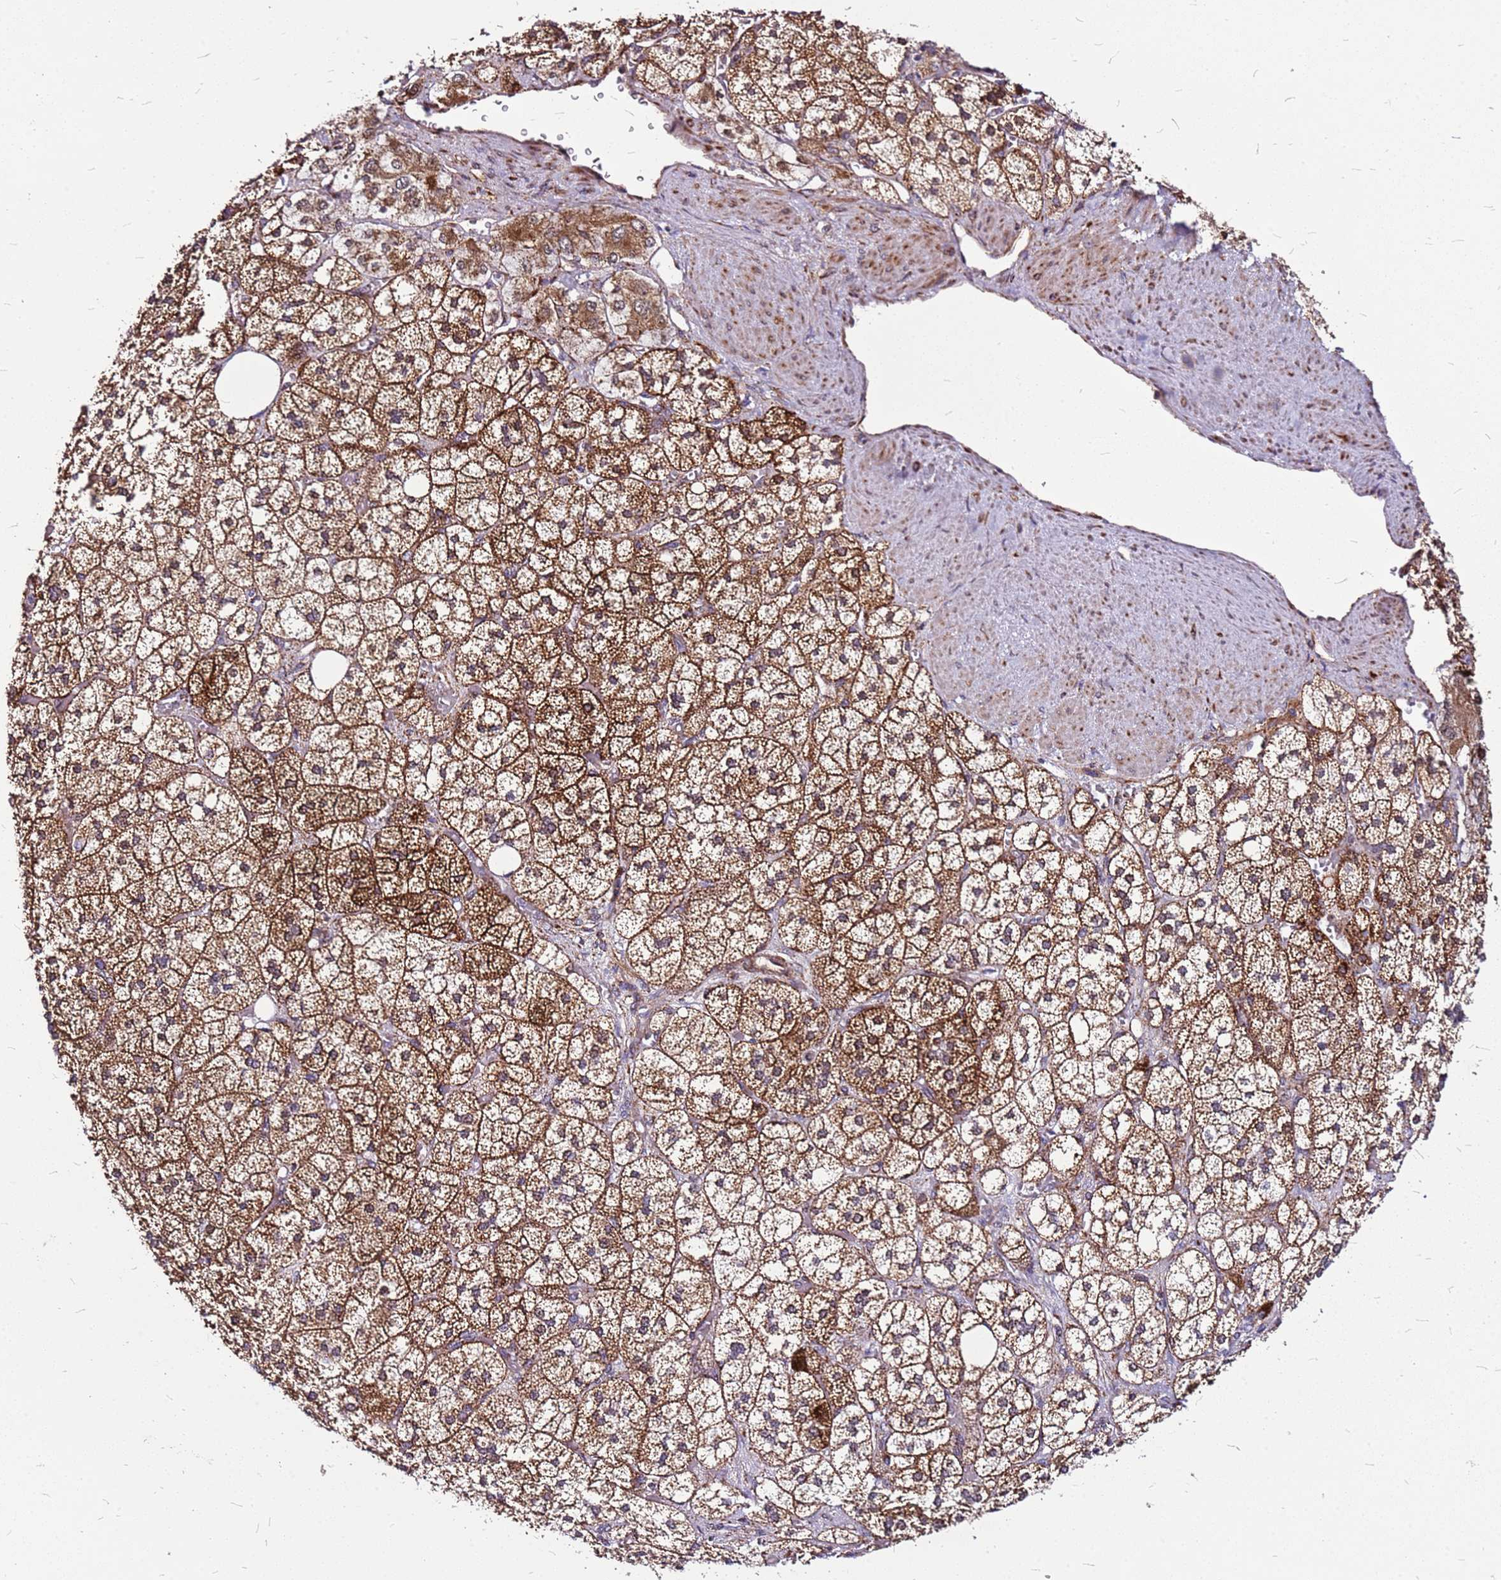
{"staining": {"intensity": "strong", "quantity": ">75%", "location": "cytoplasmic/membranous"}, "tissue": "adrenal gland", "cell_type": "Glandular cells", "image_type": "normal", "snomed": [{"axis": "morphology", "description": "Normal tissue, NOS"}, {"axis": "topography", "description": "Adrenal gland"}], "caption": "A brown stain labels strong cytoplasmic/membranous positivity of a protein in glandular cells of unremarkable adrenal gland. (DAB (3,3'-diaminobenzidine) IHC, brown staining for protein, blue staining for nuclei).", "gene": "OR51T1", "patient": {"sex": "male", "age": 61}}